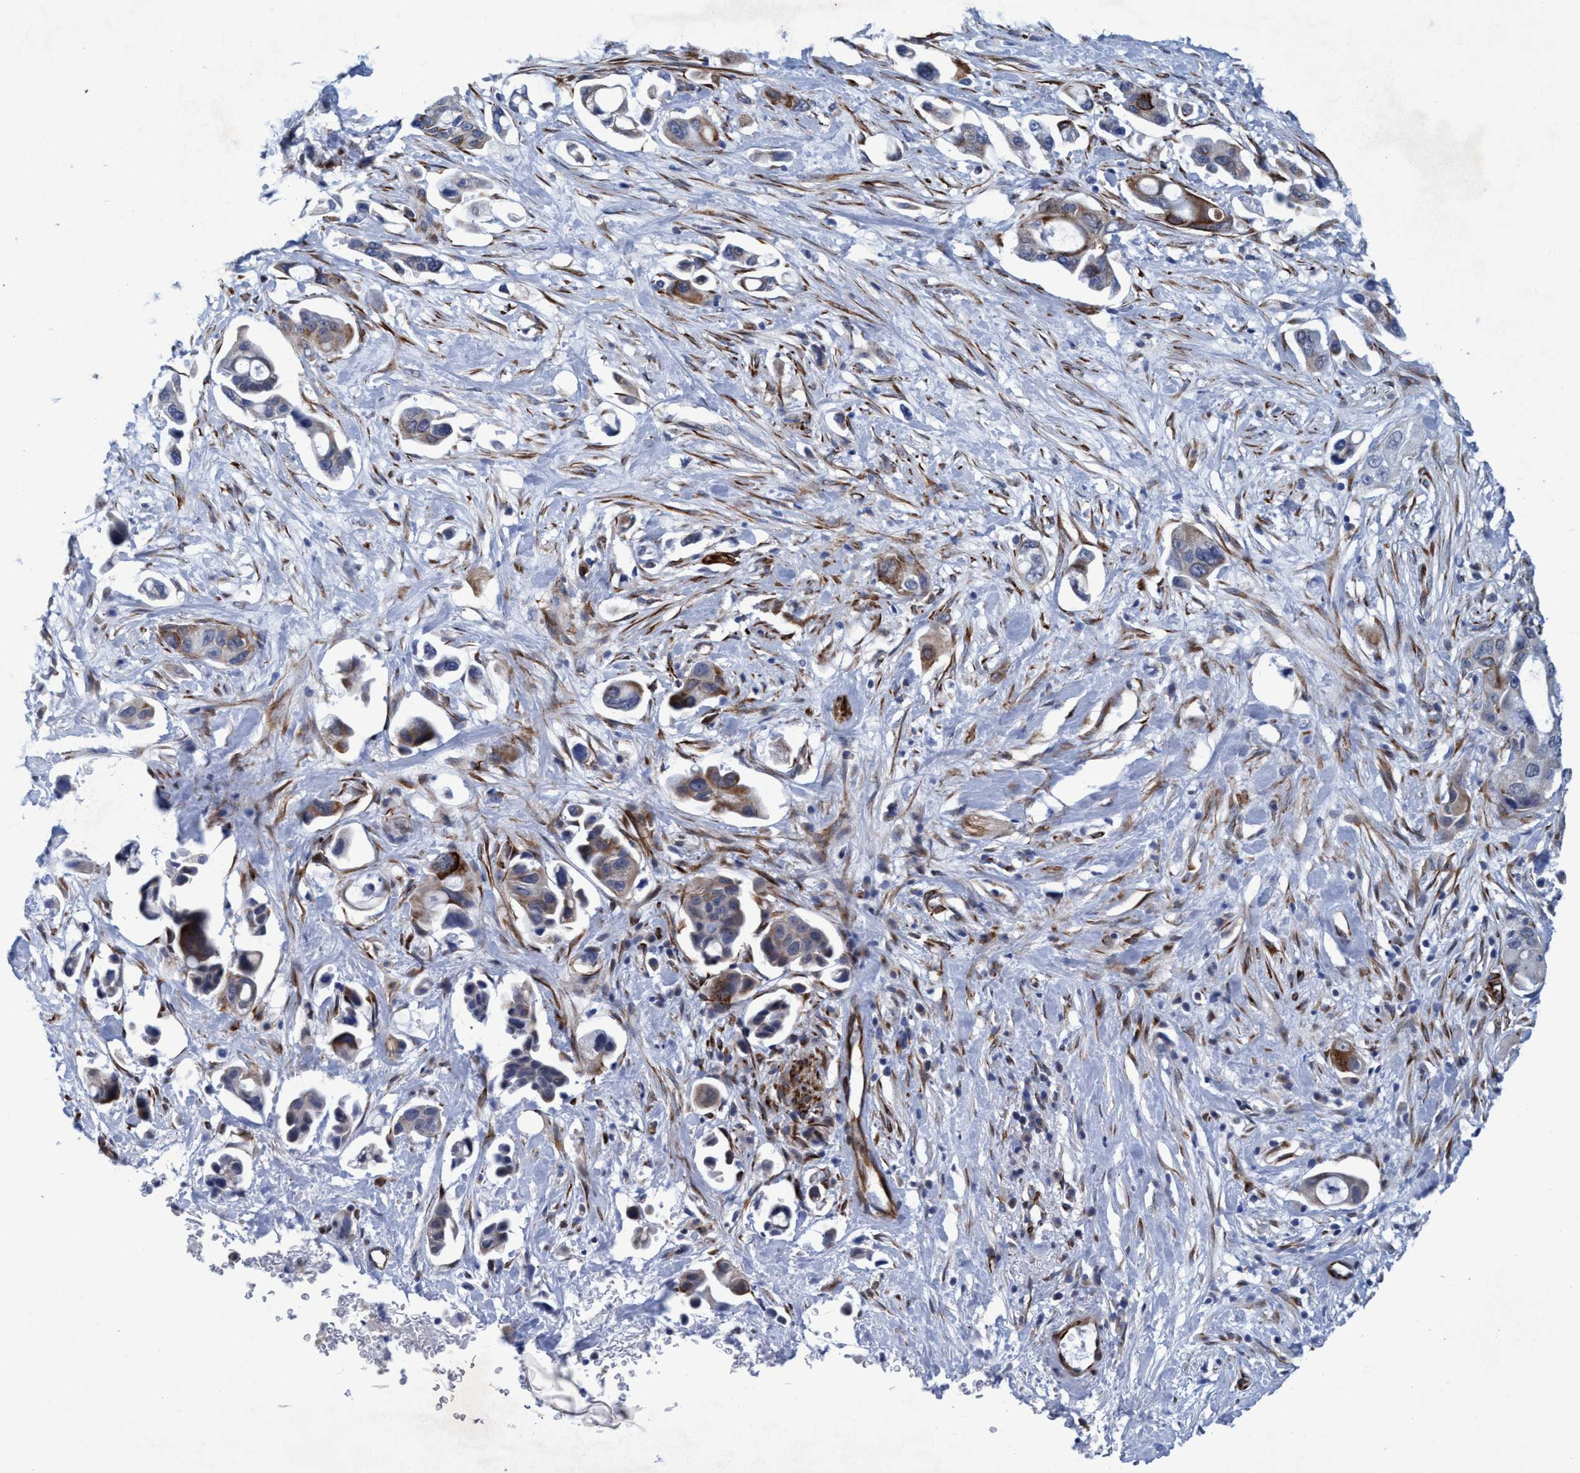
{"staining": {"intensity": "weak", "quantity": "25%-75%", "location": "cytoplasmic/membranous"}, "tissue": "pancreatic cancer", "cell_type": "Tumor cells", "image_type": "cancer", "snomed": [{"axis": "morphology", "description": "Adenocarcinoma, NOS"}, {"axis": "topography", "description": "Pancreas"}], "caption": "Human pancreatic adenocarcinoma stained with a protein marker reveals weak staining in tumor cells.", "gene": "SLC43A2", "patient": {"sex": "male", "age": 53}}